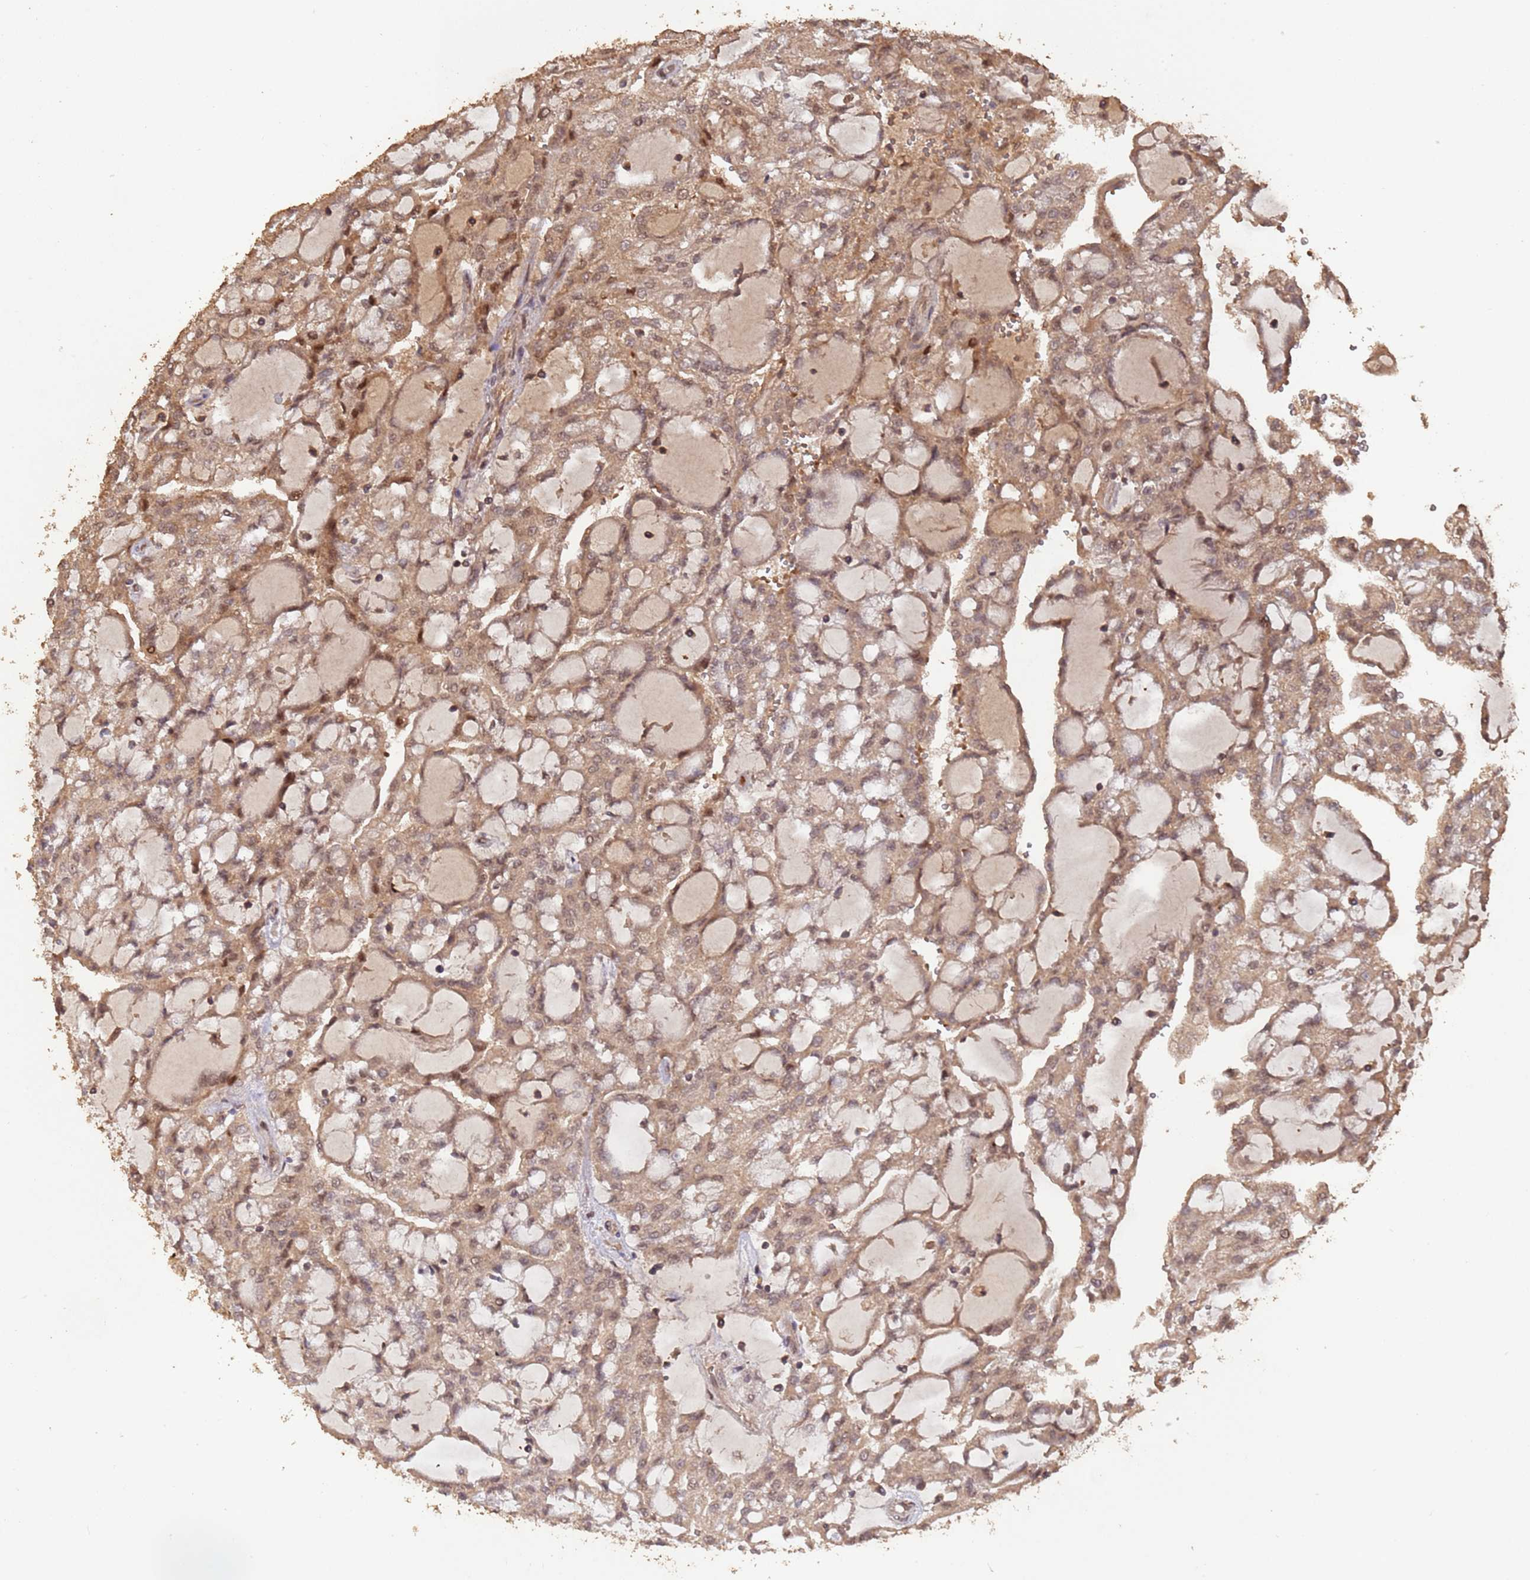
{"staining": {"intensity": "moderate", "quantity": ">75%", "location": "cytoplasmic/membranous,nuclear"}, "tissue": "renal cancer", "cell_type": "Tumor cells", "image_type": "cancer", "snomed": [{"axis": "morphology", "description": "Adenocarcinoma, NOS"}, {"axis": "topography", "description": "Kidney"}], "caption": "Protein analysis of renal adenocarcinoma tissue demonstrates moderate cytoplasmic/membranous and nuclear staining in about >75% of tumor cells.", "gene": "FRAT1", "patient": {"sex": "male", "age": 63}}